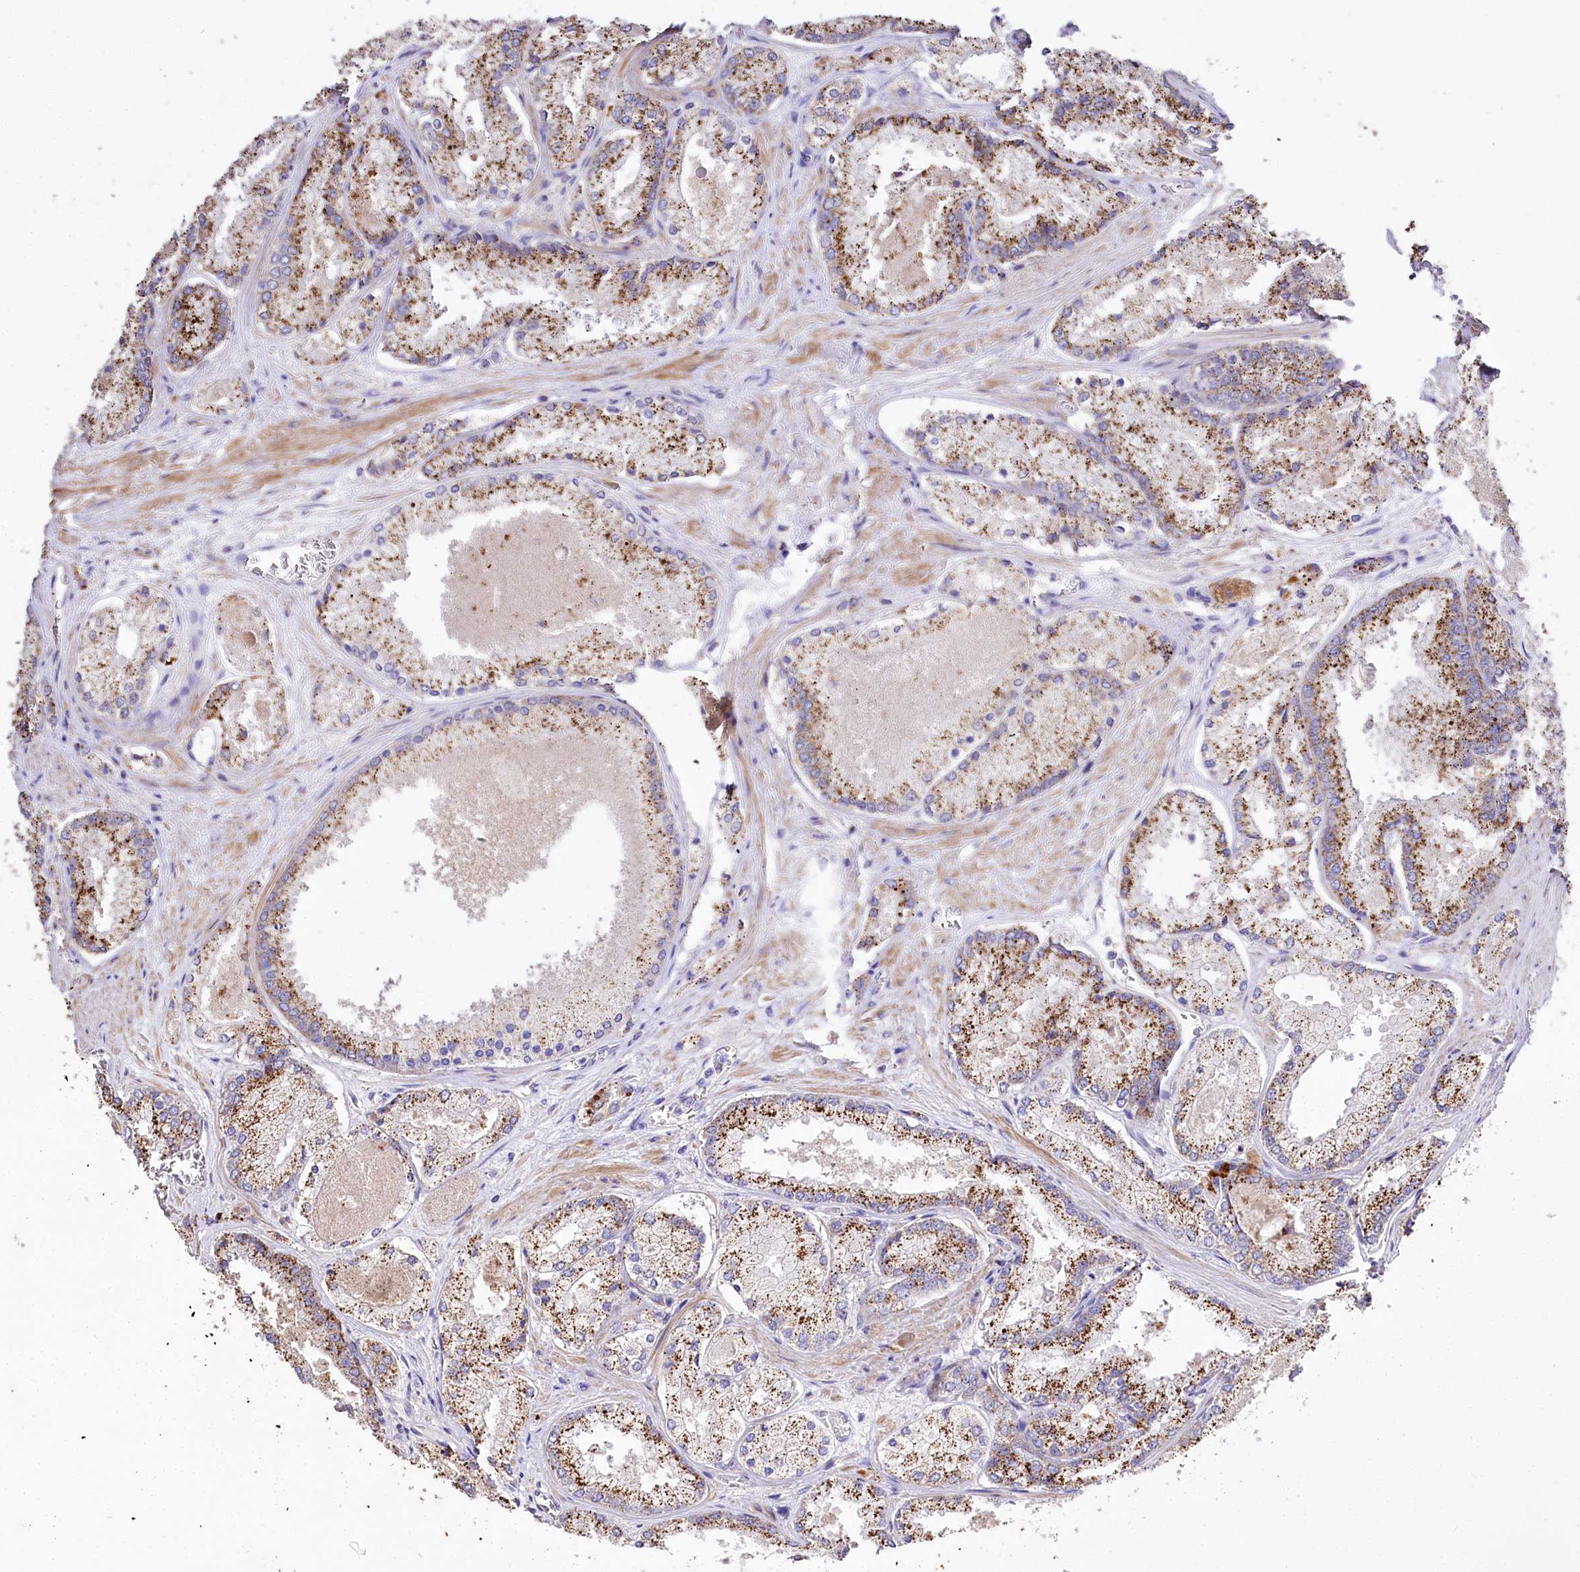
{"staining": {"intensity": "weak", "quantity": ">75%", "location": "cytoplasmic/membranous"}, "tissue": "prostate cancer", "cell_type": "Tumor cells", "image_type": "cancer", "snomed": [{"axis": "morphology", "description": "Adenocarcinoma, Low grade"}, {"axis": "topography", "description": "Prostate"}], "caption": "IHC of human adenocarcinoma (low-grade) (prostate) reveals low levels of weak cytoplasmic/membranous staining in about >75% of tumor cells. Immunohistochemistry (ihc) stains the protein in brown and the nuclei are stained blue.", "gene": "PTER", "patient": {"sex": "male", "age": 74}}